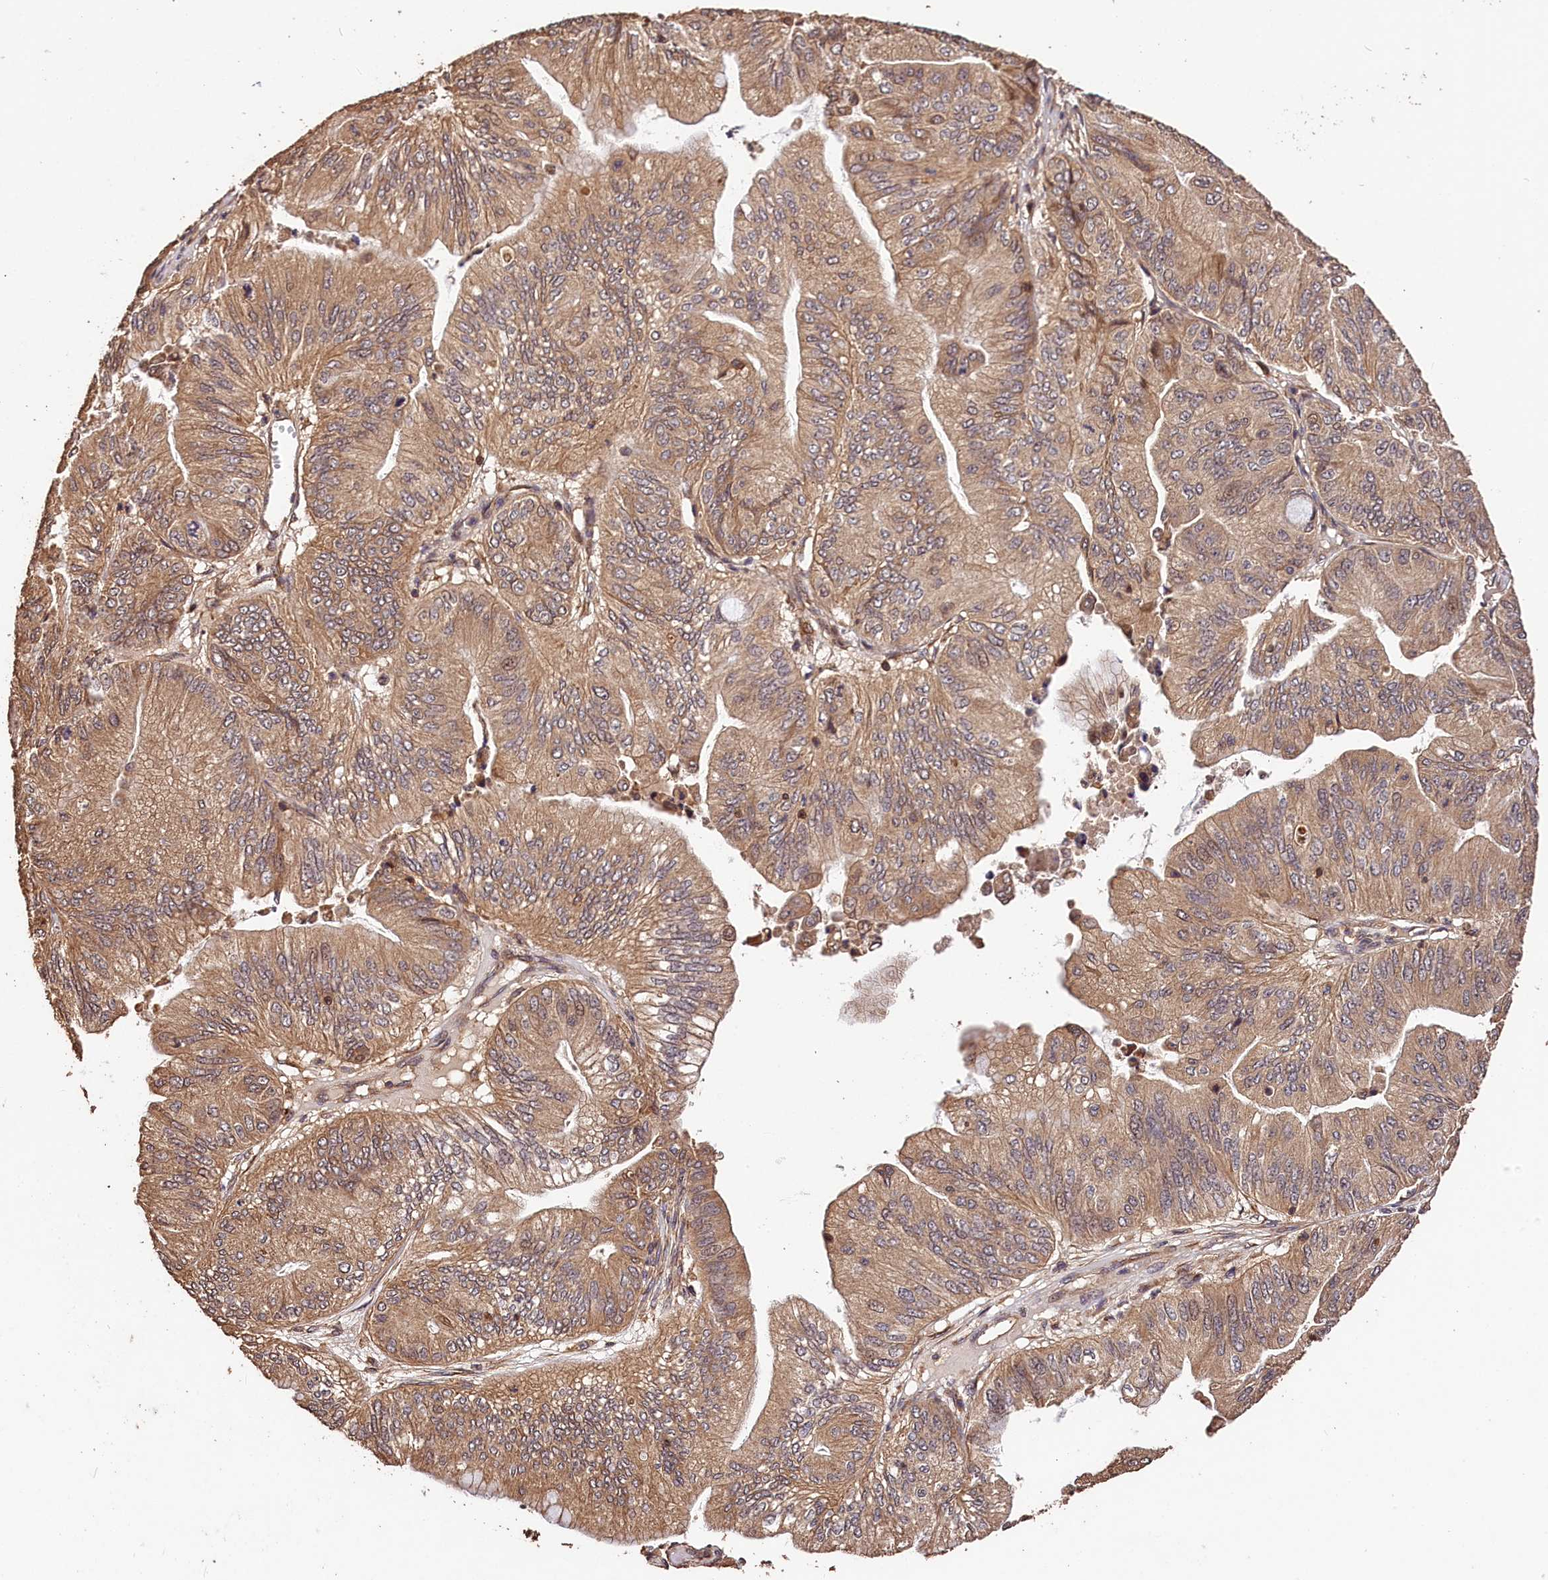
{"staining": {"intensity": "moderate", "quantity": "25%-75%", "location": "cytoplasmic/membranous"}, "tissue": "ovarian cancer", "cell_type": "Tumor cells", "image_type": "cancer", "snomed": [{"axis": "morphology", "description": "Cystadenocarcinoma, mucinous, NOS"}, {"axis": "topography", "description": "Ovary"}], "caption": "Moderate cytoplasmic/membranous expression for a protein is identified in approximately 25%-75% of tumor cells of mucinous cystadenocarcinoma (ovarian) using immunohistochemistry.", "gene": "KPTN", "patient": {"sex": "female", "age": 61}}